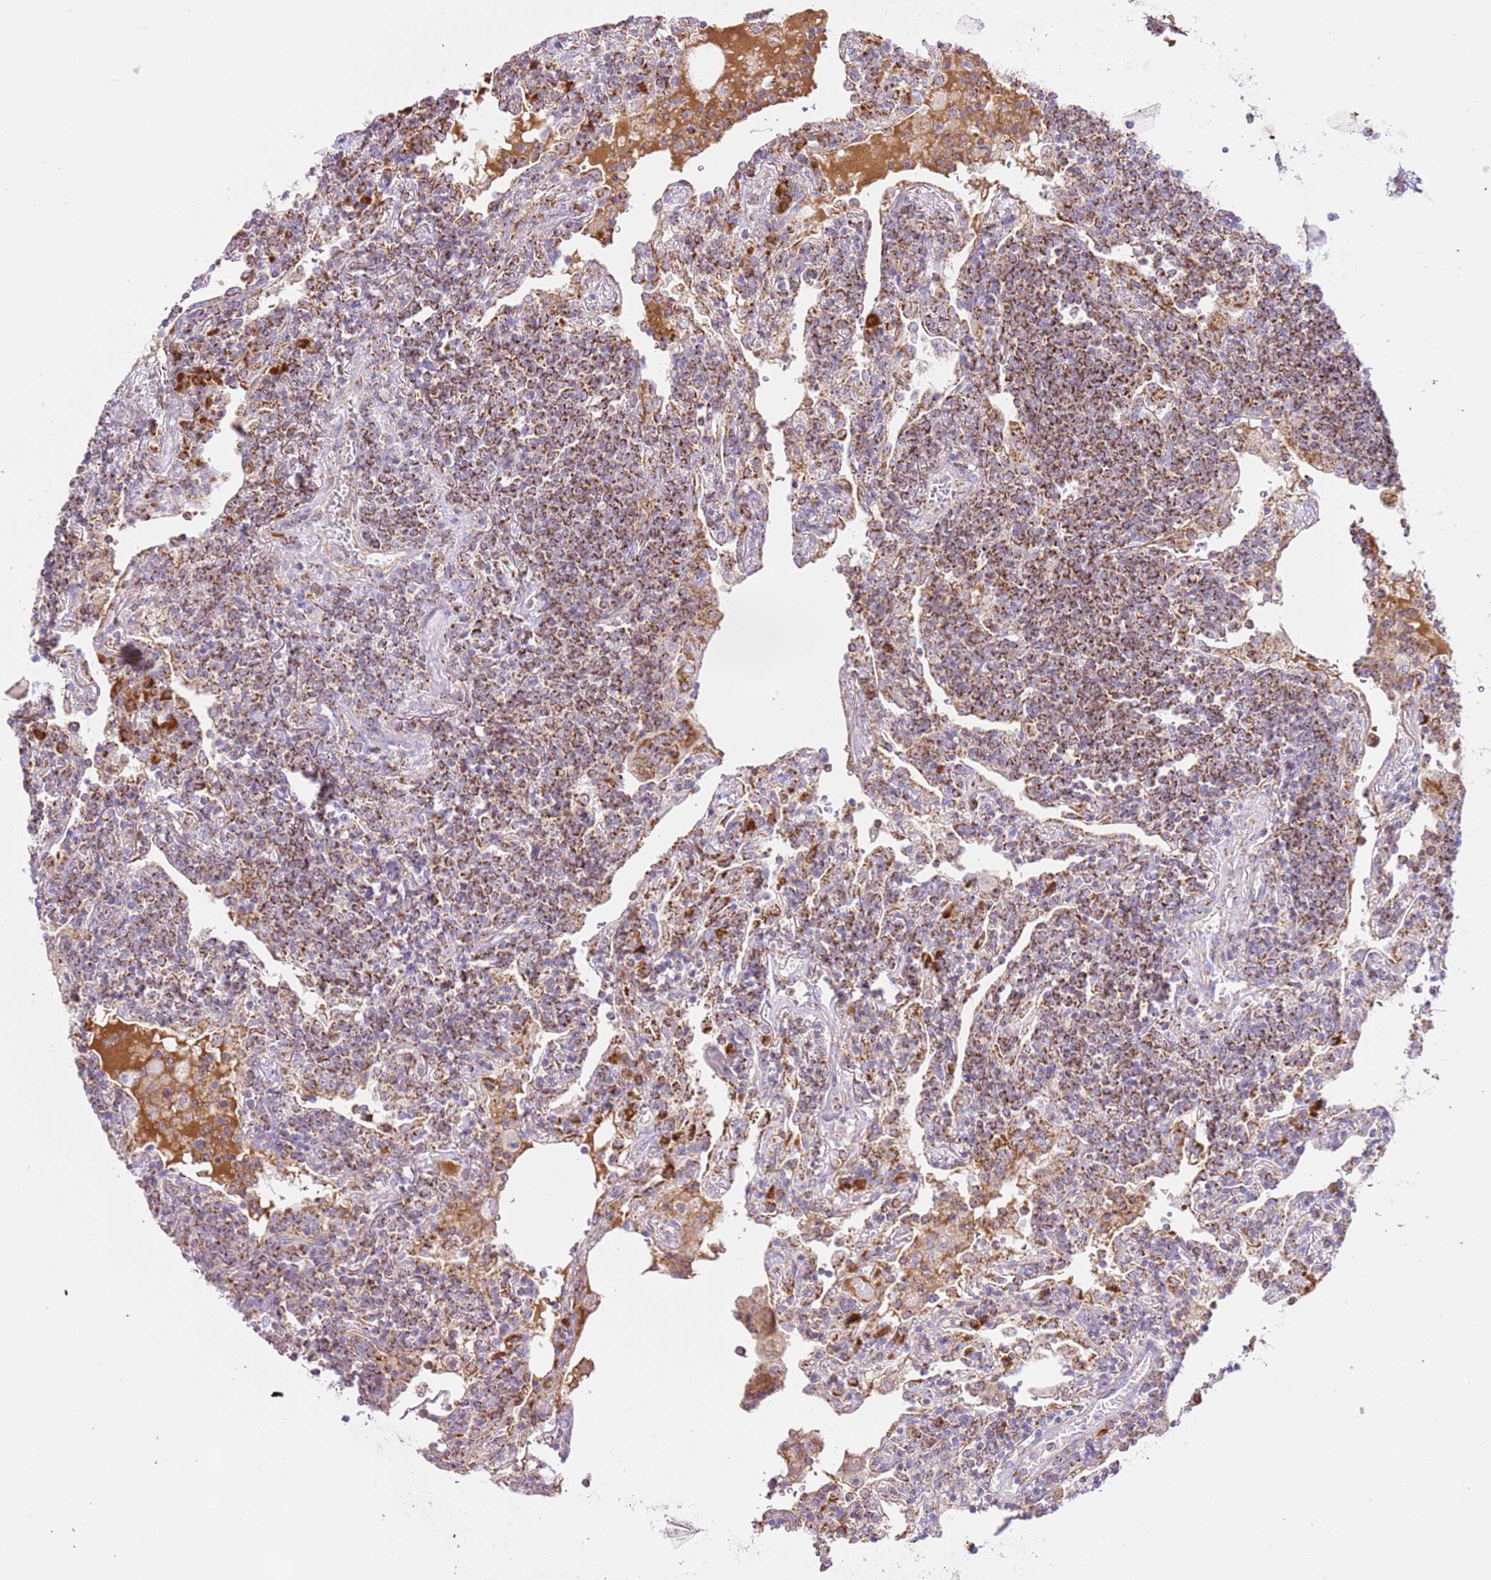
{"staining": {"intensity": "strong", "quantity": ">75%", "location": "cytoplasmic/membranous"}, "tissue": "lymphoma", "cell_type": "Tumor cells", "image_type": "cancer", "snomed": [{"axis": "morphology", "description": "Malignant lymphoma, non-Hodgkin's type, Low grade"}, {"axis": "topography", "description": "Lung"}], "caption": "DAB immunohistochemical staining of human lymphoma displays strong cytoplasmic/membranous protein positivity in about >75% of tumor cells.", "gene": "ZBTB39", "patient": {"sex": "female", "age": 71}}